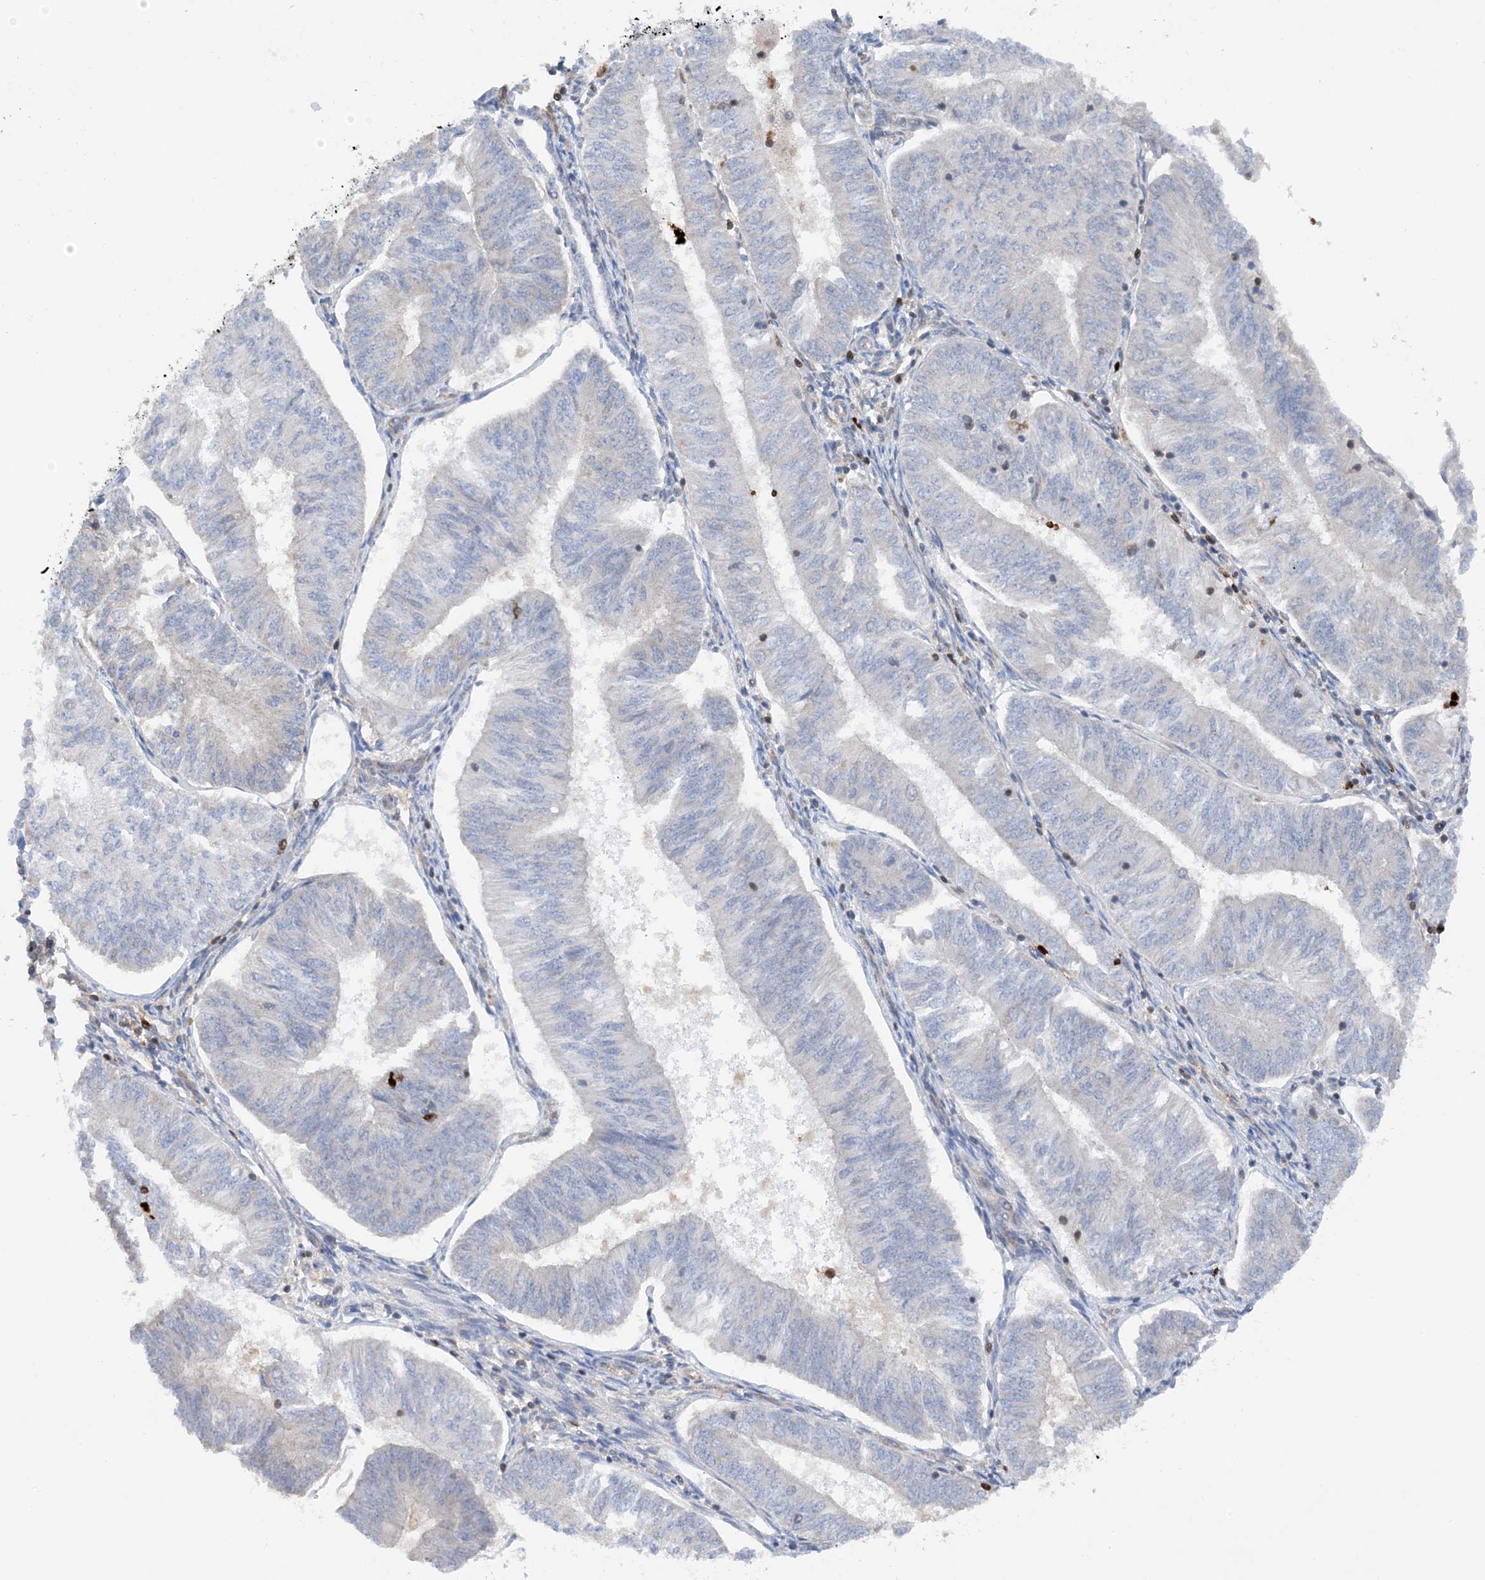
{"staining": {"intensity": "negative", "quantity": "none", "location": "none"}, "tissue": "endometrial cancer", "cell_type": "Tumor cells", "image_type": "cancer", "snomed": [{"axis": "morphology", "description": "Adenocarcinoma, NOS"}, {"axis": "topography", "description": "Endometrium"}], "caption": "Protein analysis of endometrial cancer reveals no significant positivity in tumor cells.", "gene": "PHACTR2", "patient": {"sex": "female", "age": 58}}